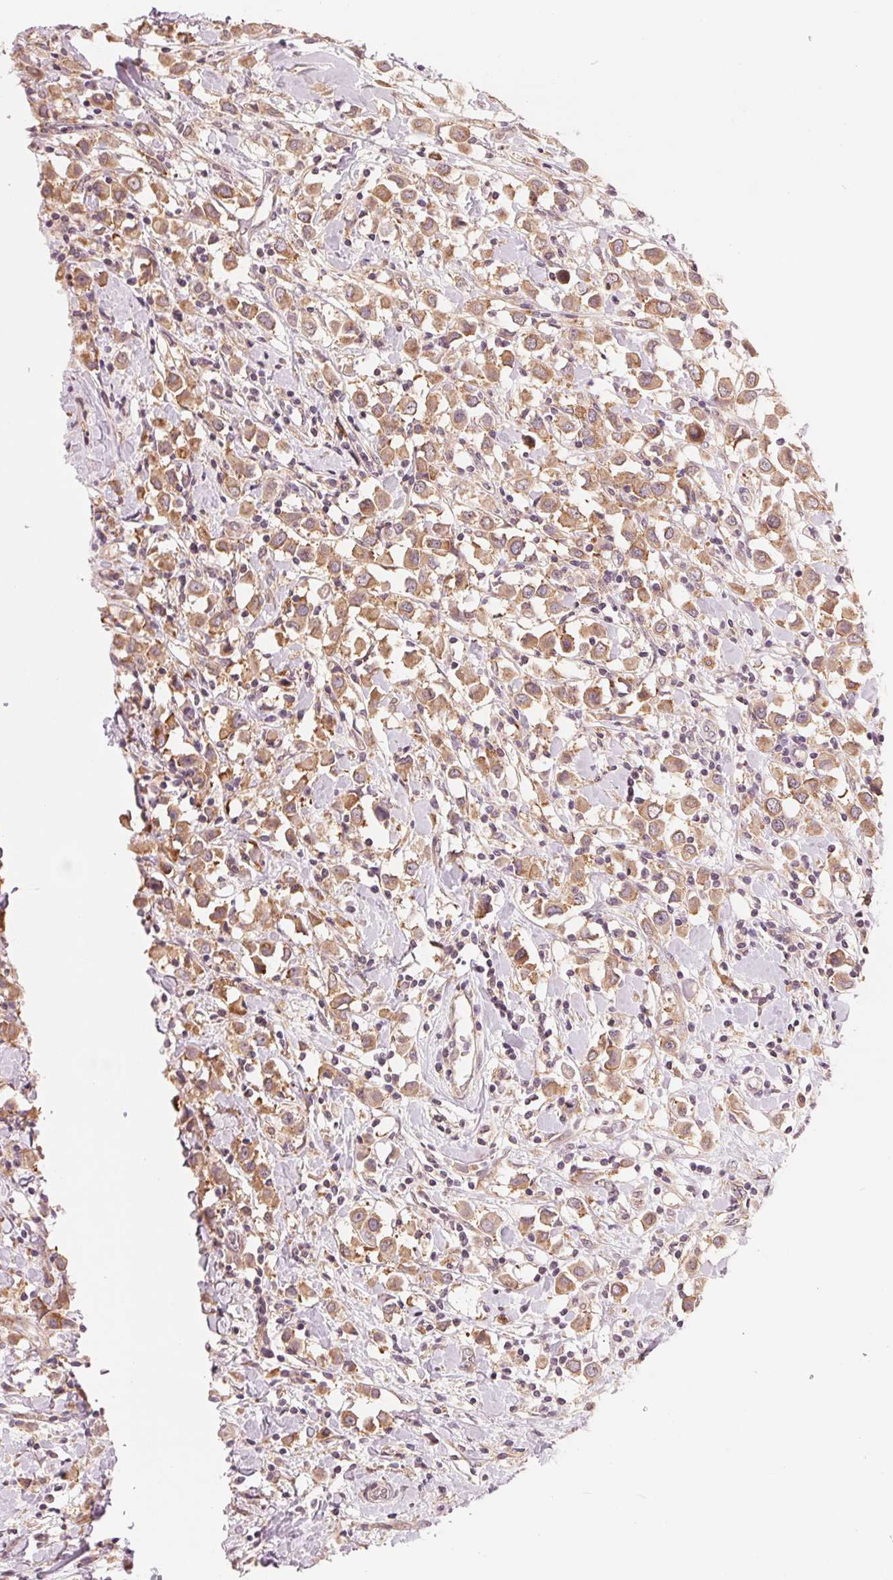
{"staining": {"intensity": "moderate", "quantity": ">75%", "location": "cytoplasmic/membranous"}, "tissue": "breast cancer", "cell_type": "Tumor cells", "image_type": "cancer", "snomed": [{"axis": "morphology", "description": "Duct carcinoma"}, {"axis": "topography", "description": "Breast"}], "caption": "Infiltrating ductal carcinoma (breast) was stained to show a protein in brown. There is medium levels of moderate cytoplasmic/membranous staining in about >75% of tumor cells. Using DAB (brown) and hematoxylin (blue) stains, captured at high magnification using brightfield microscopy.", "gene": "GIGYF2", "patient": {"sex": "female", "age": 61}}